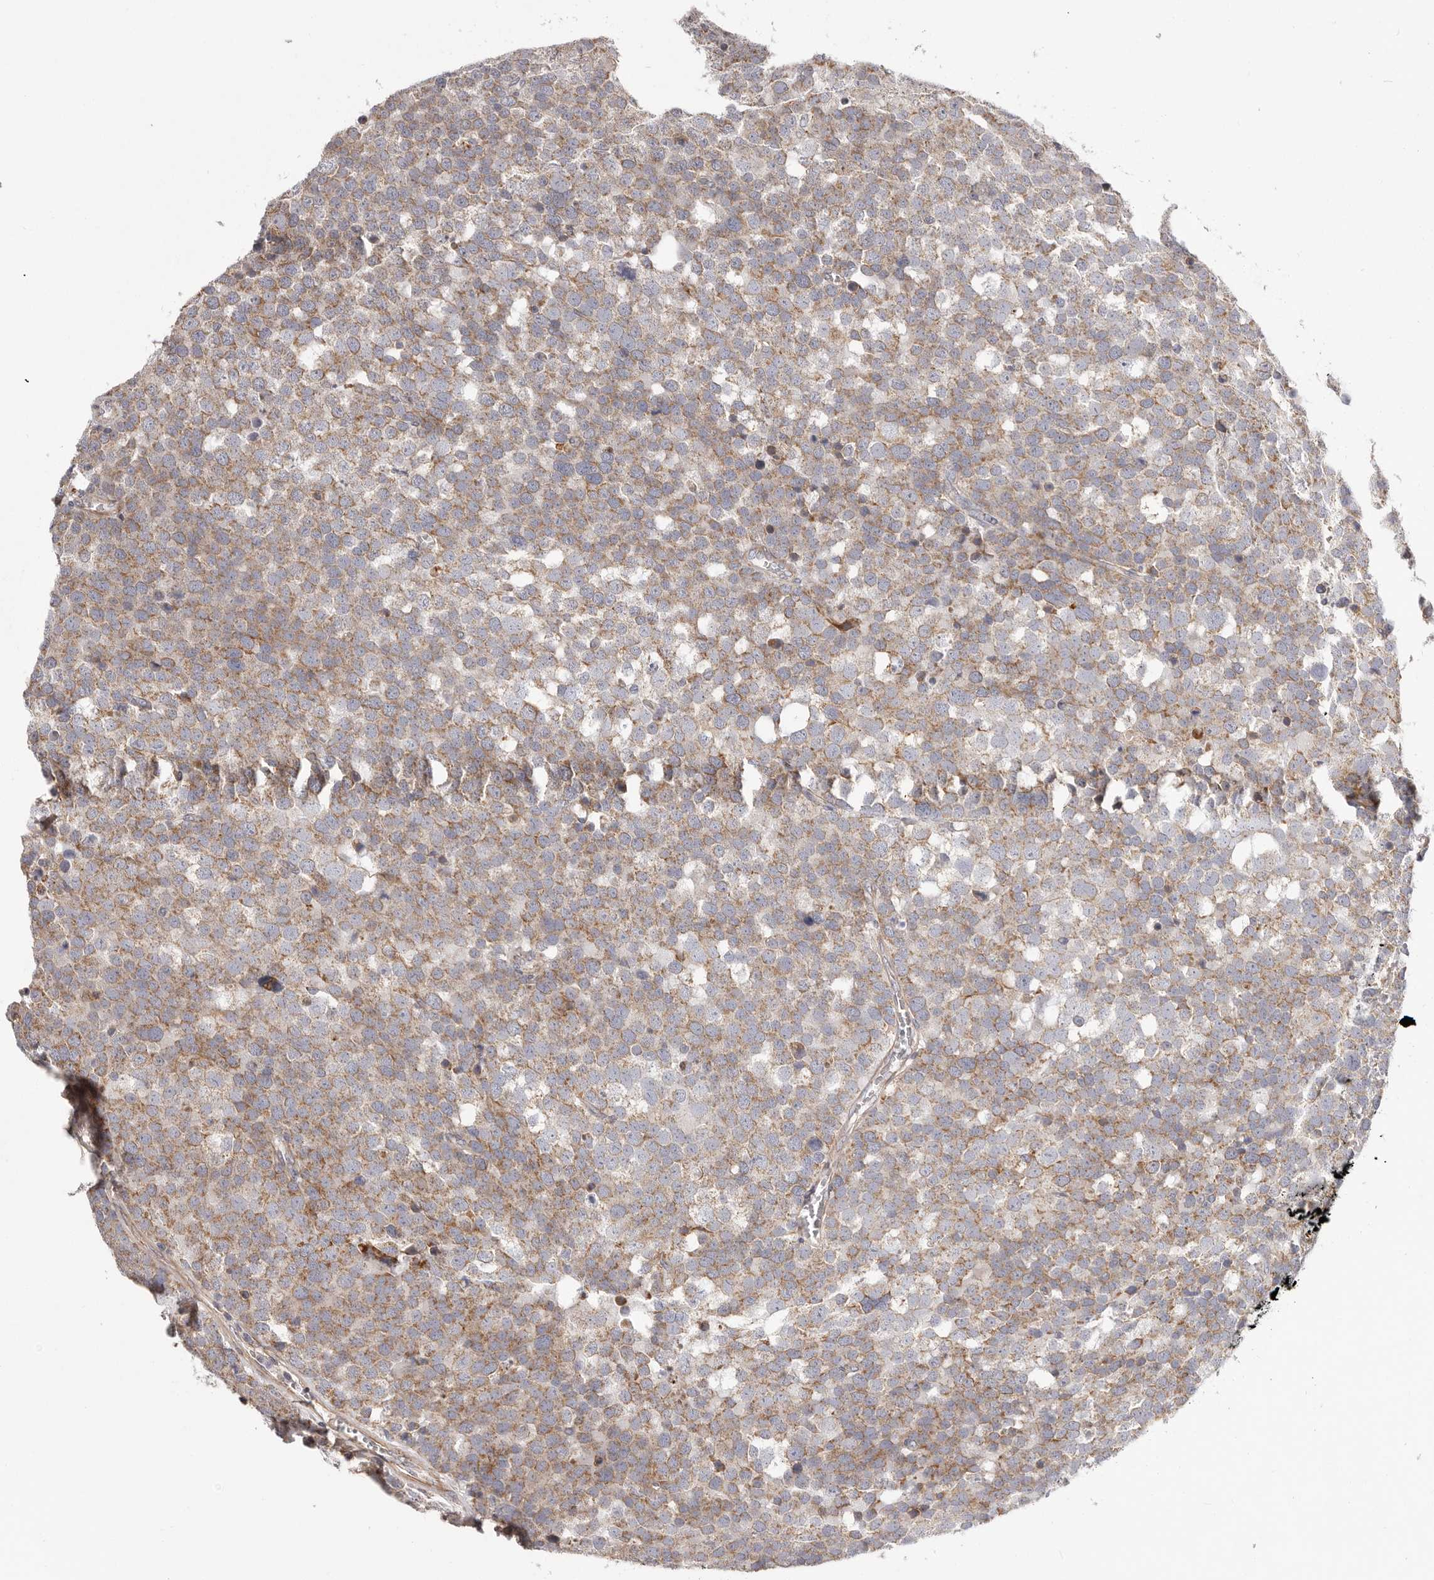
{"staining": {"intensity": "moderate", "quantity": ">75%", "location": "cytoplasmic/membranous"}, "tissue": "testis cancer", "cell_type": "Tumor cells", "image_type": "cancer", "snomed": [{"axis": "morphology", "description": "Seminoma, NOS"}, {"axis": "topography", "description": "Testis"}], "caption": "Human seminoma (testis) stained for a protein (brown) exhibits moderate cytoplasmic/membranous positive positivity in approximately >75% of tumor cells.", "gene": "MRPS10", "patient": {"sex": "male", "age": 71}}